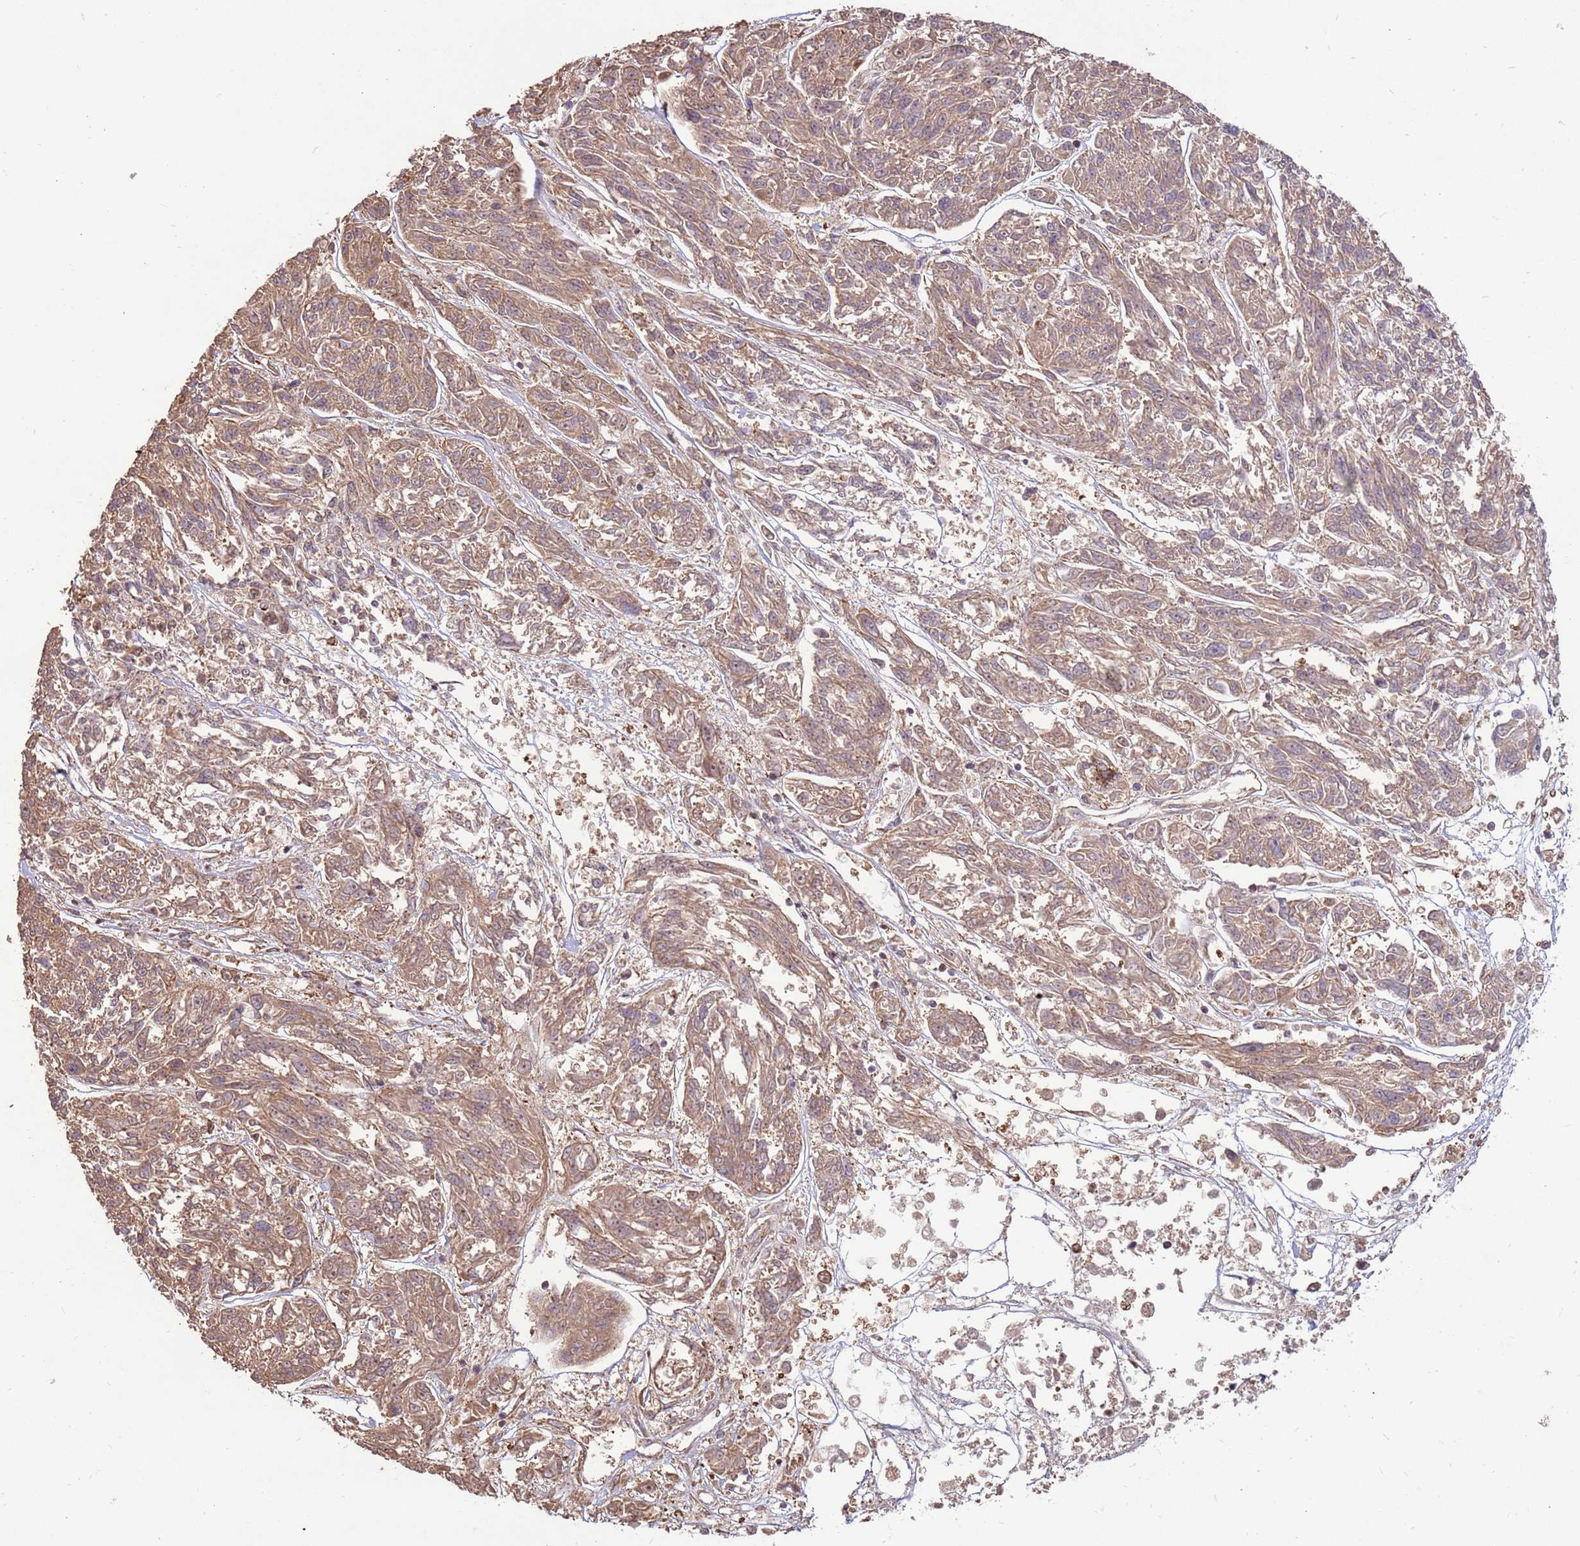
{"staining": {"intensity": "weak", "quantity": ">75%", "location": "cytoplasmic/membranous"}, "tissue": "melanoma", "cell_type": "Tumor cells", "image_type": "cancer", "snomed": [{"axis": "morphology", "description": "Malignant melanoma, NOS"}, {"axis": "topography", "description": "Skin"}], "caption": "Melanoma stained with a brown dye exhibits weak cytoplasmic/membranous positive expression in approximately >75% of tumor cells.", "gene": "CCDC112", "patient": {"sex": "male", "age": 53}}